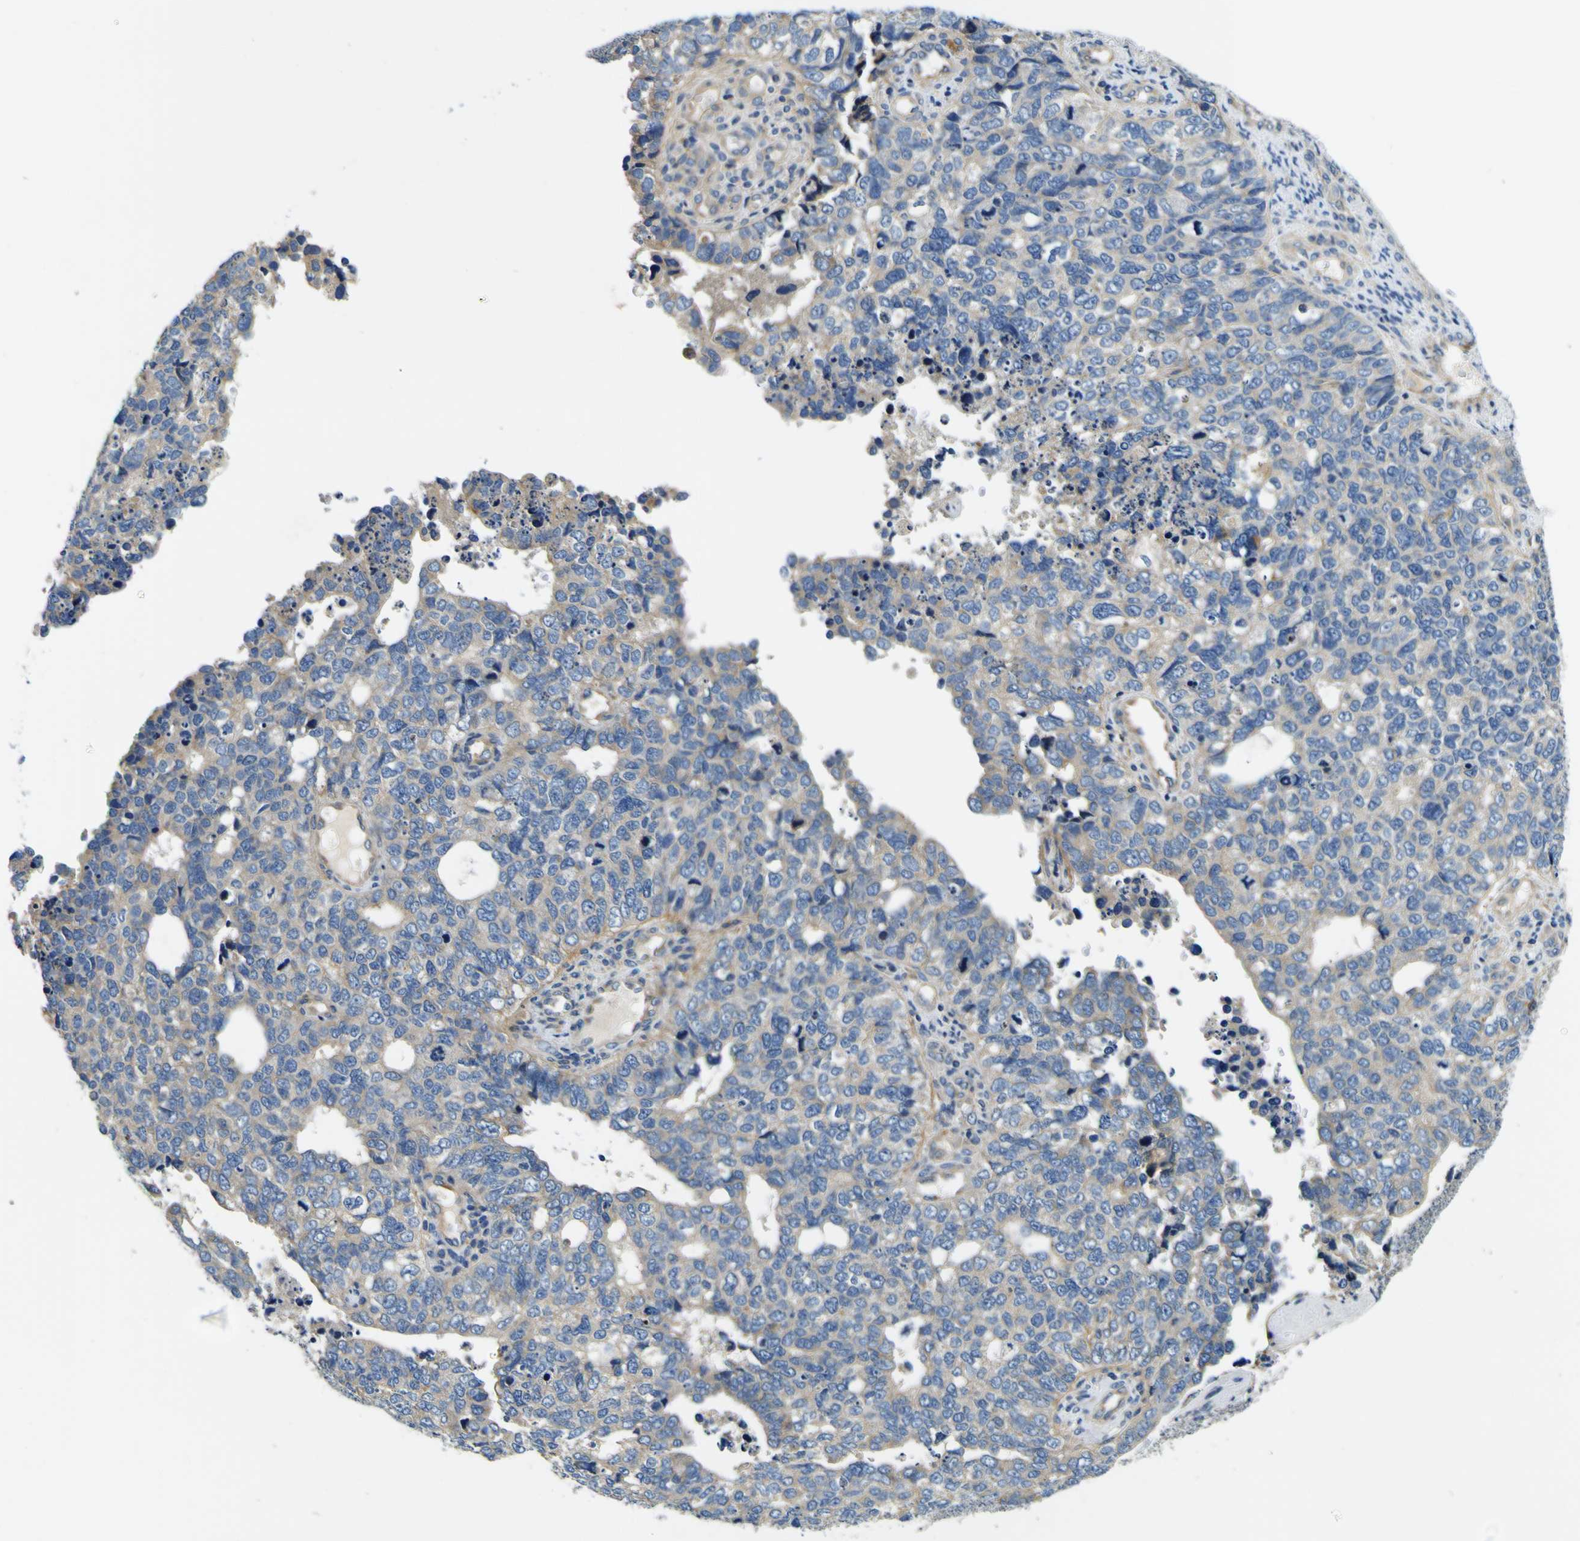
{"staining": {"intensity": "weak", "quantity": "25%-75%", "location": "cytoplasmic/membranous"}, "tissue": "cervical cancer", "cell_type": "Tumor cells", "image_type": "cancer", "snomed": [{"axis": "morphology", "description": "Squamous cell carcinoma, NOS"}, {"axis": "topography", "description": "Cervix"}], "caption": "Immunohistochemistry (IHC) micrograph of cervical squamous cell carcinoma stained for a protein (brown), which shows low levels of weak cytoplasmic/membranous expression in about 25%-75% of tumor cells.", "gene": "CLSTN1", "patient": {"sex": "female", "age": 63}}